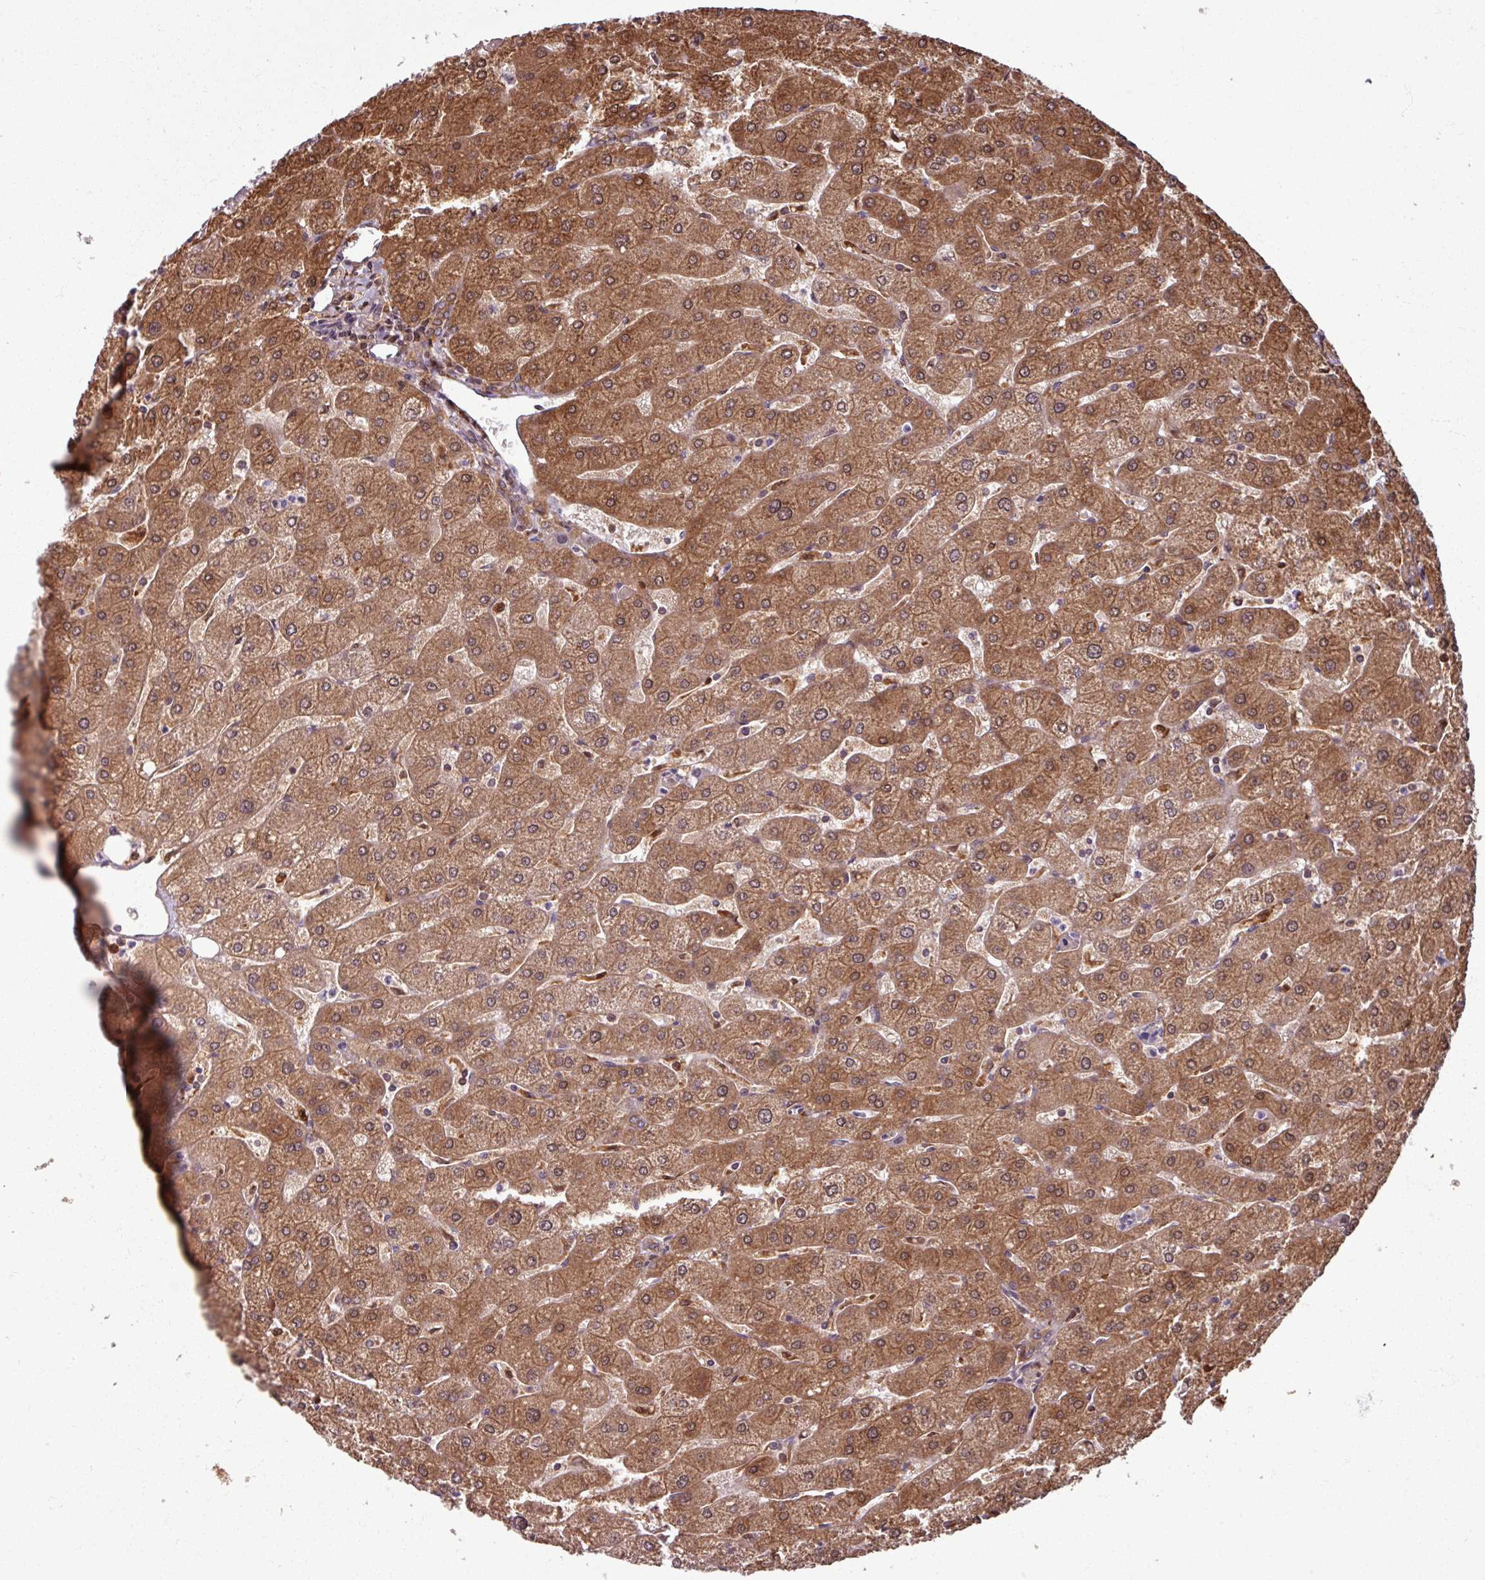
{"staining": {"intensity": "moderate", "quantity": ">75%", "location": "cytoplasmic/membranous"}, "tissue": "liver", "cell_type": "Cholangiocytes", "image_type": "normal", "snomed": [{"axis": "morphology", "description": "Normal tissue, NOS"}, {"axis": "topography", "description": "Liver"}], "caption": "Protein expression analysis of normal human liver reveals moderate cytoplasmic/membranous expression in about >75% of cholangiocytes. The staining was performed using DAB (3,3'-diaminobenzidine) to visualize the protein expression in brown, while the nuclei were stained in blue with hematoxylin (Magnification: 20x).", "gene": "KCTD11", "patient": {"sex": "male", "age": 67}}